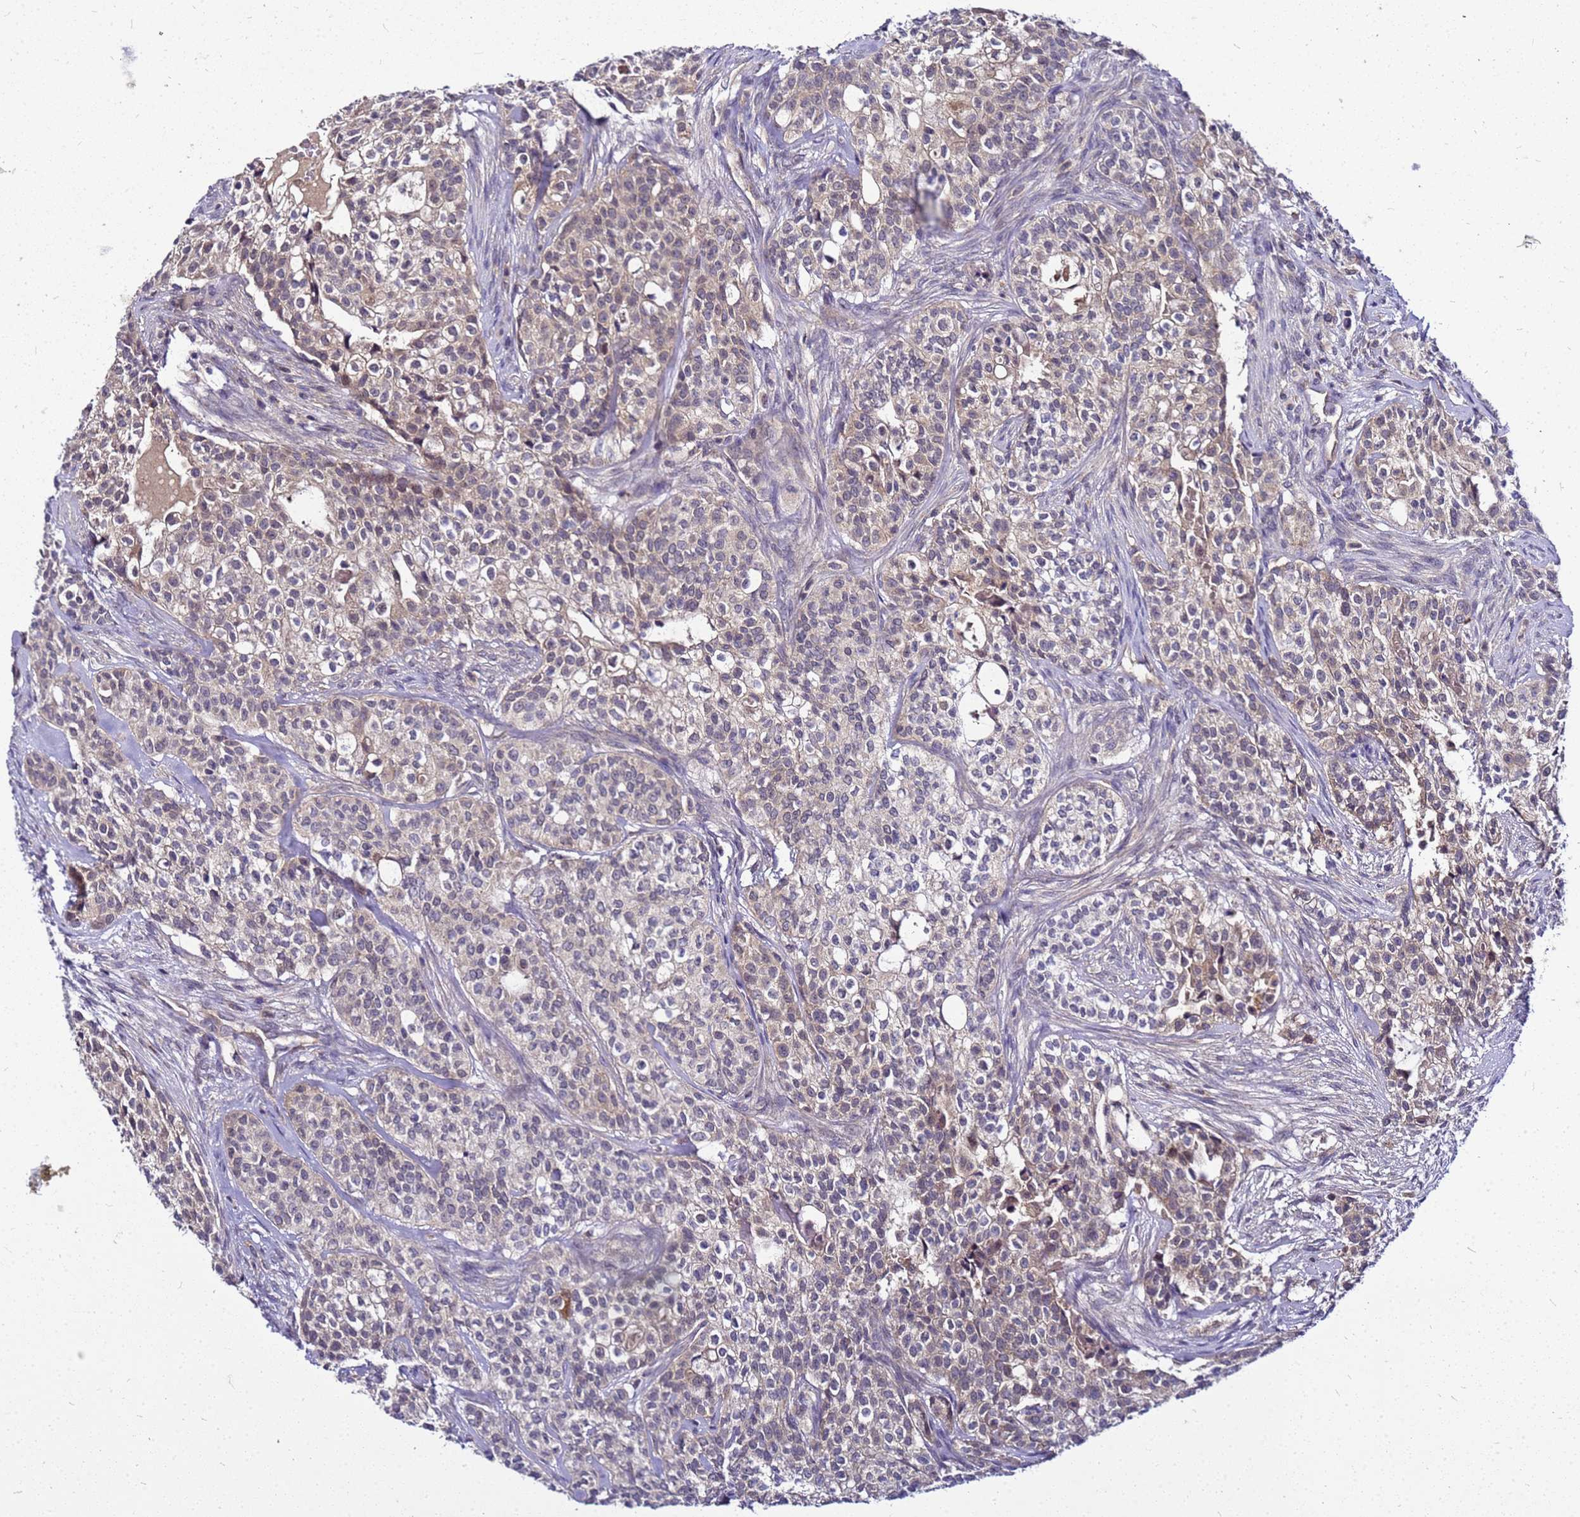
{"staining": {"intensity": "weak", "quantity": "25%-75%", "location": "cytoplasmic/membranous"}, "tissue": "head and neck cancer", "cell_type": "Tumor cells", "image_type": "cancer", "snomed": [{"axis": "morphology", "description": "Adenocarcinoma, NOS"}, {"axis": "topography", "description": "Head-Neck"}], "caption": "Immunohistochemistry image of neoplastic tissue: adenocarcinoma (head and neck) stained using immunohistochemistry (IHC) reveals low levels of weak protein expression localized specifically in the cytoplasmic/membranous of tumor cells, appearing as a cytoplasmic/membranous brown color.", "gene": "SAT1", "patient": {"sex": "male", "age": 81}}